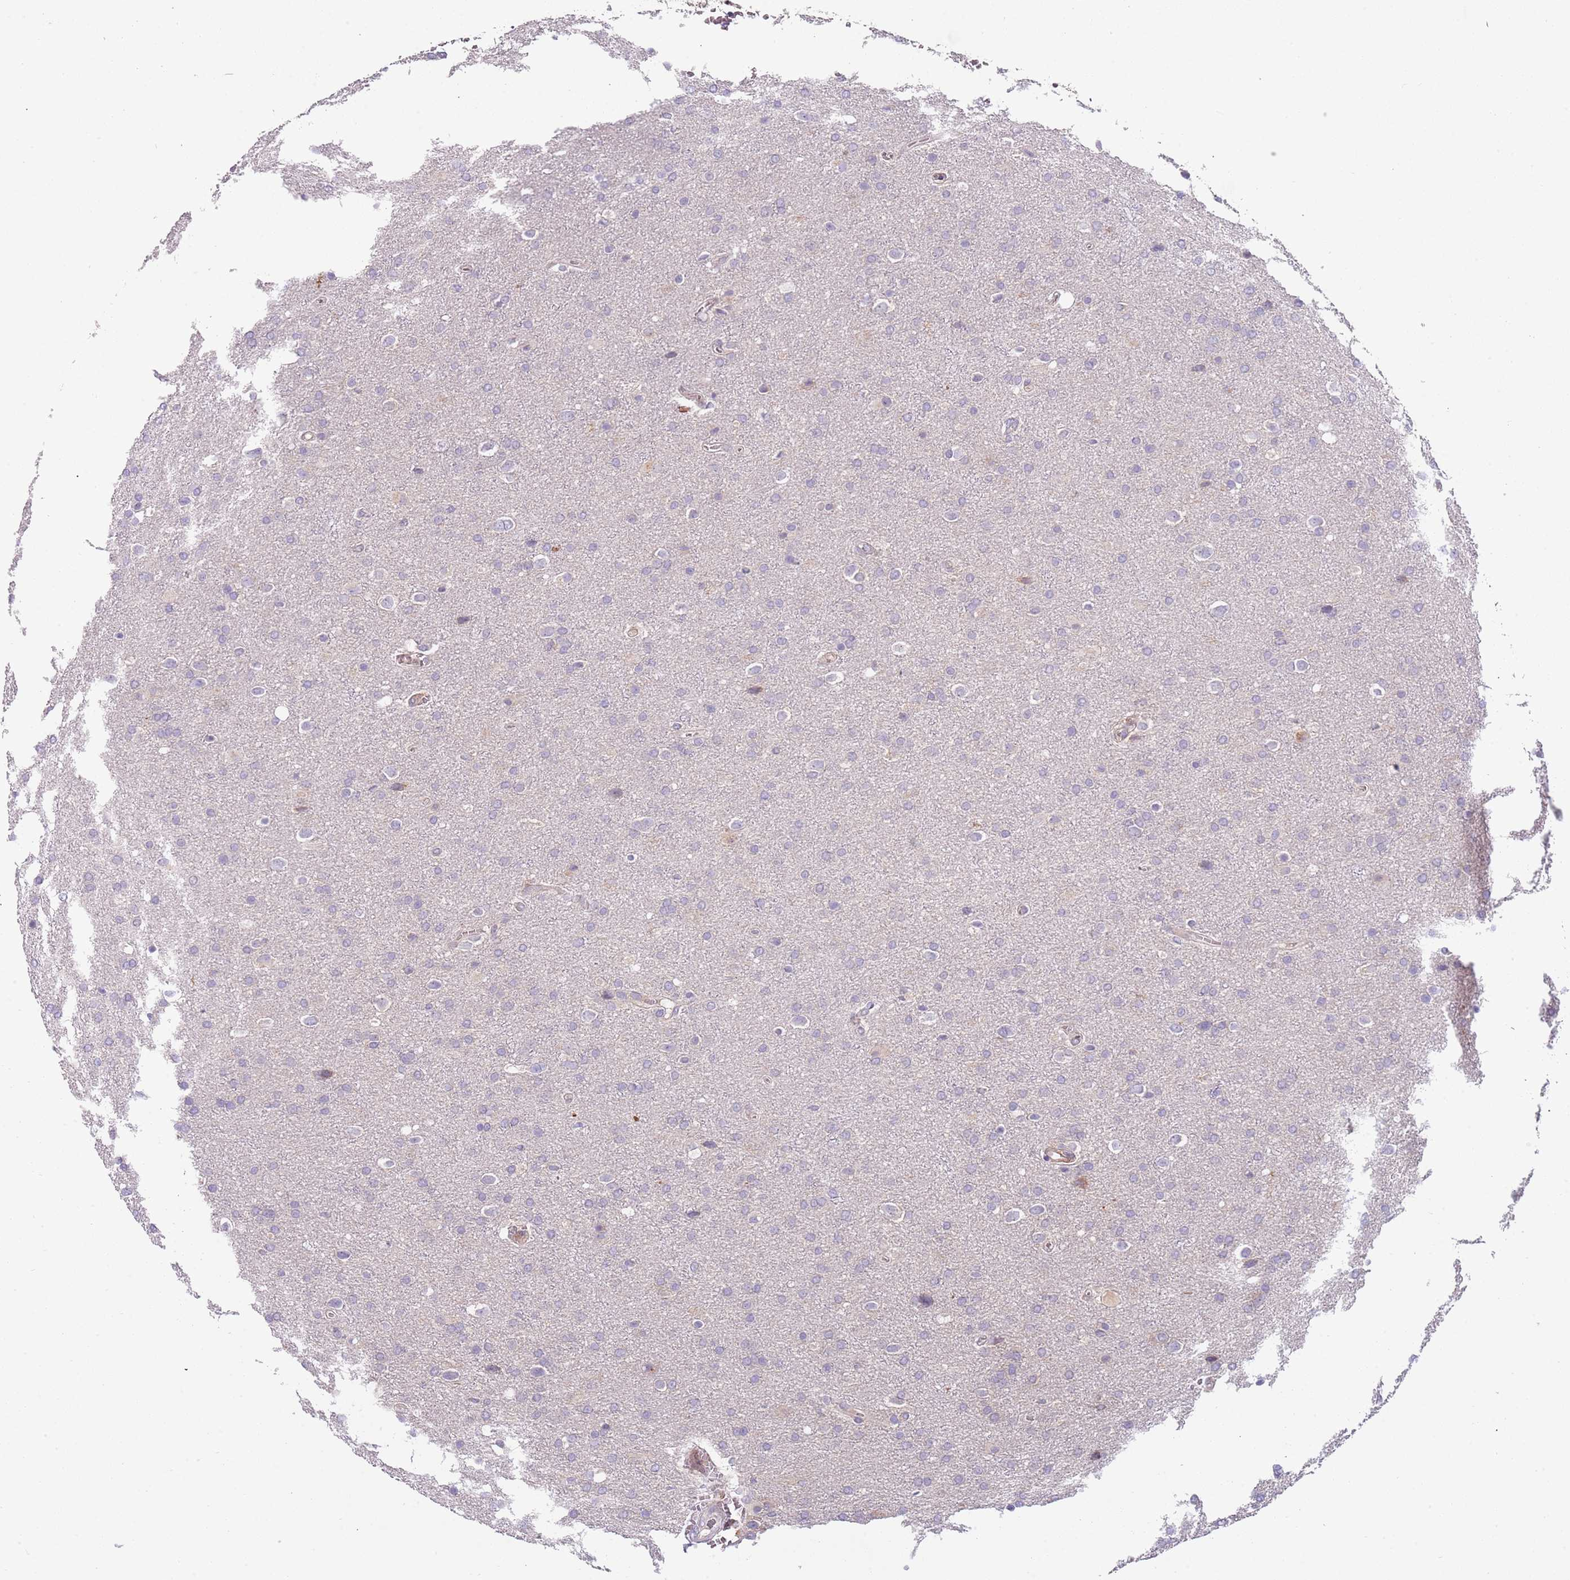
{"staining": {"intensity": "negative", "quantity": "none", "location": "none"}, "tissue": "glioma", "cell_type": "Tumor cells", "image_type": "cancer", "snomed": [{"axis": "morphology", "description": "Glioma, malignant, Low grade"}, {"axis": "topography", "description": "Brain"}], "caption": "IHC micrograph of human malignant glioma (low-grade) stained for a protein (brown), which reveals no expression in tumor cells. The staining was performed using DAB (3,3'-diaminobenzidine) to visualize the protein expression in brown, while the nuclei were stained in blue with hematoxylin (Magnification: 20x).", "gene": "VWCE", "patient": {"sex": "female", "age": 32}}